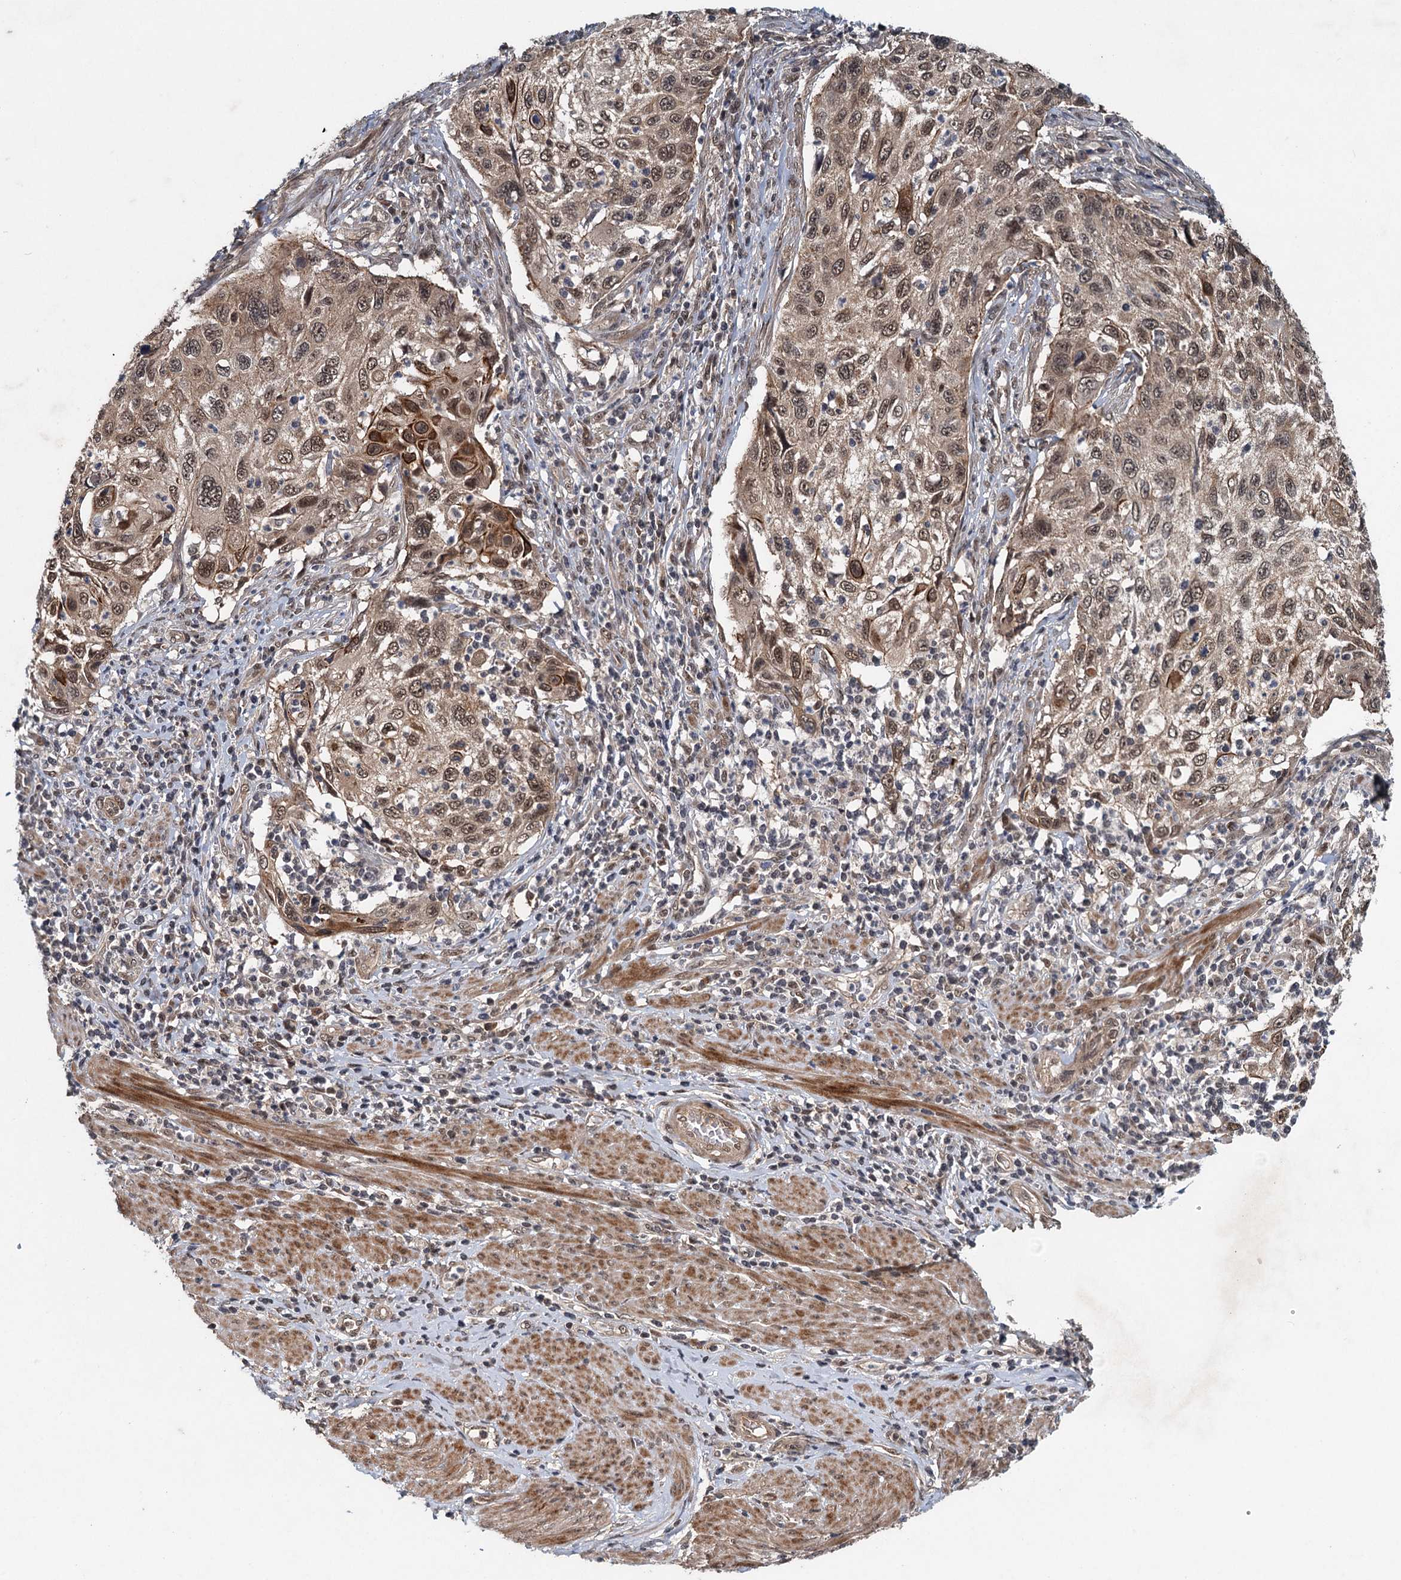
{"staining": {"intensity": "moderate", "quantity": ">75%", "location": "cytoplasmic/membranous,nuclear"}, "tissue": "cervical cancer", "cell_type": "Tumor cells", "image_type": "cancer", "snomed": [{"axis": "morphology", "description": "Squamous cell carcinoma, NOS"}, {"axis": "topography", "description": "Cervix"}], "caption": "Approximately >75% of tumor cells in squamous cell carcinoma (cervical) exhibit moderate cytoplasmic/membranous and nuclear protein positivity as visualized by brown immunohistochemical staining.", "gene": "RITA1", "patient": {"sex": "female", "age": 70}}